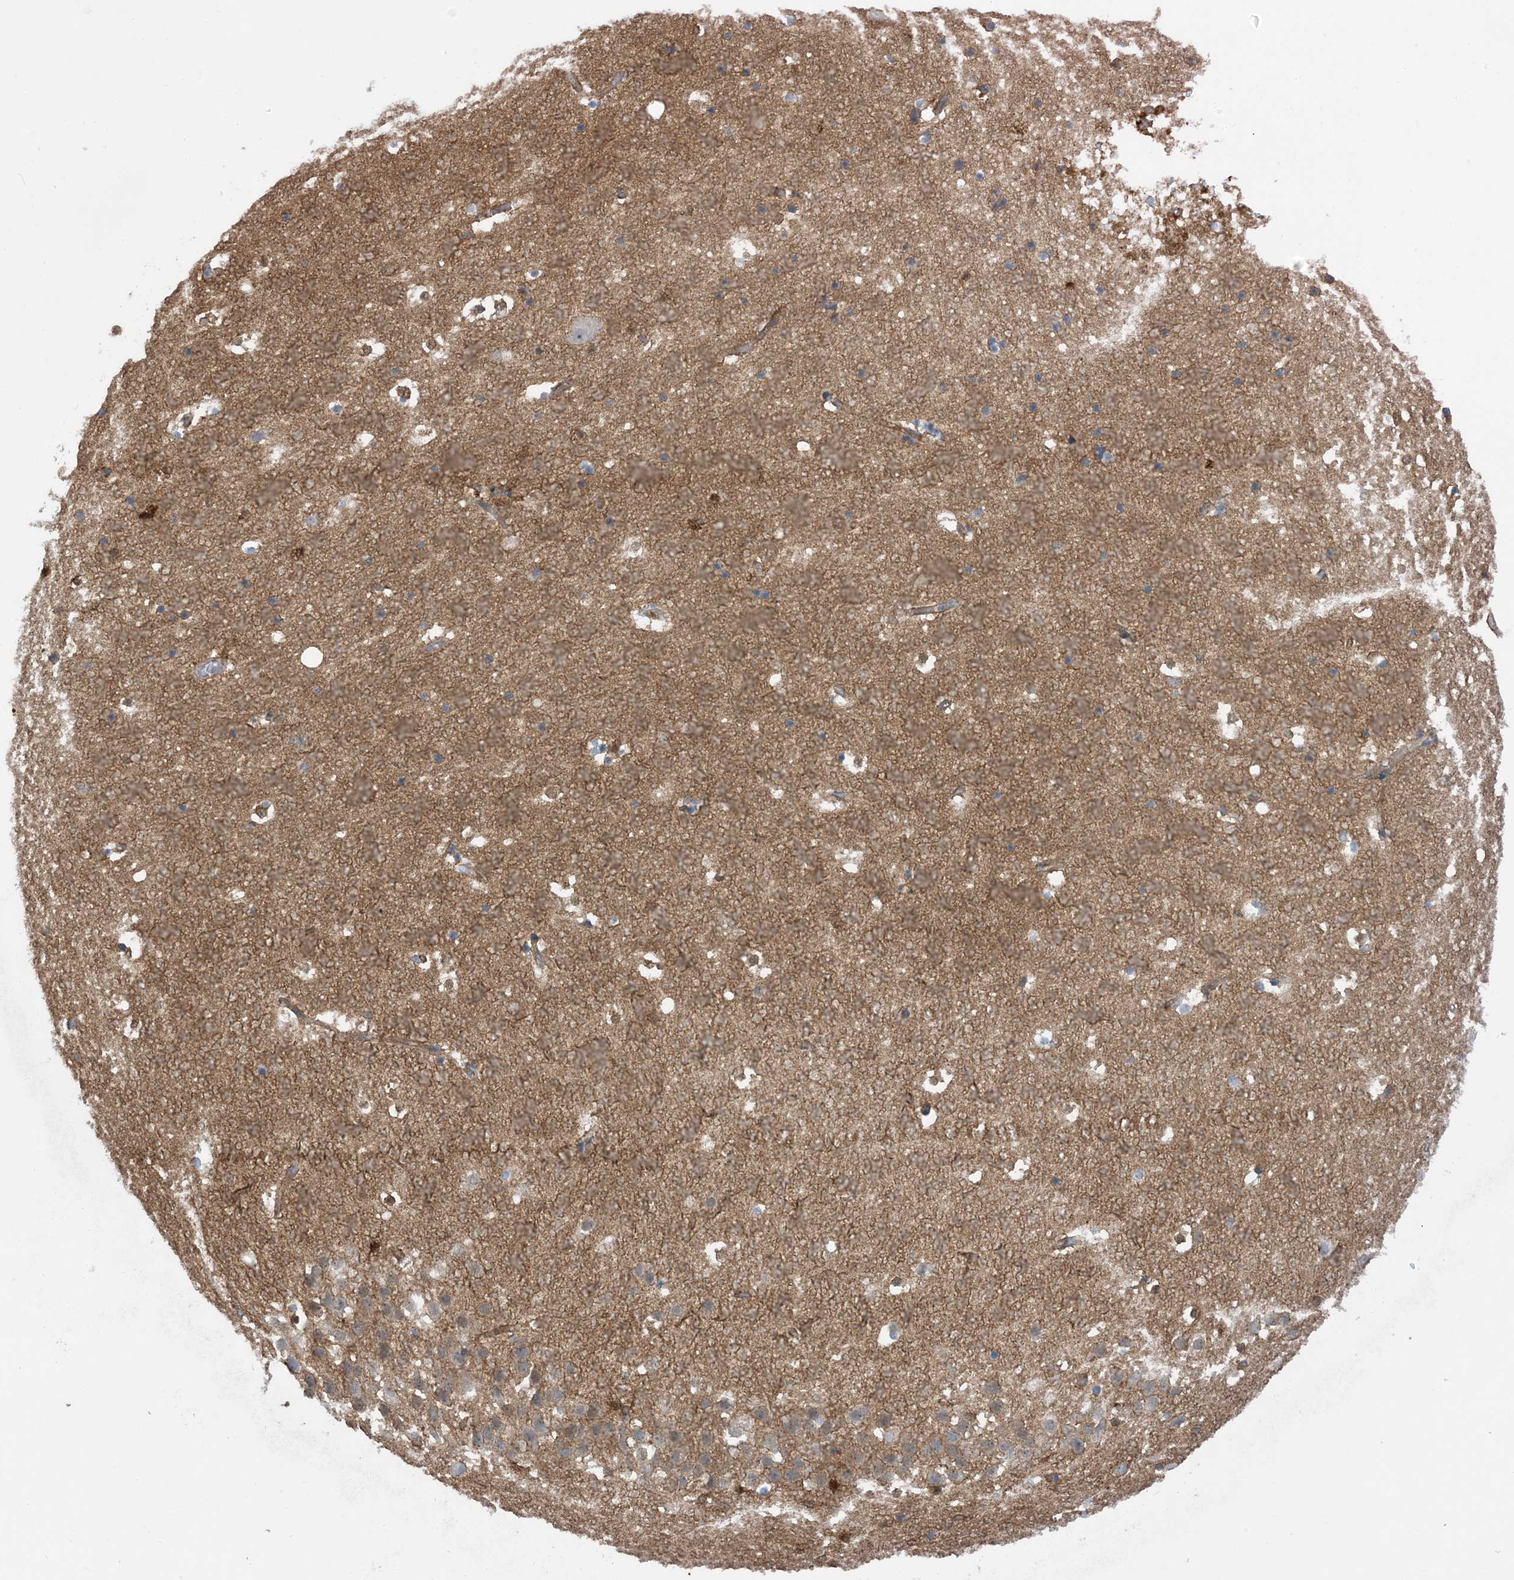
{"staining": {"intensity": "weak", "quantity": "<25%", "location": "cytoplasmic/membranous"}, "tissue": "hippocampus", "cell_type": "Glial cells", "image_type": "normal", "snomed": [{"axis": "morphology", "description": "Normal tissue, NOS"}, {"axis": "topography", "description": "Hippocampus"}], "caption": "Hippocampus stained for a protein using immunohistochemistry reveals no expression glial cells.", "gene": "AOC1", "patient": {"sex": "female", "age": 52}}